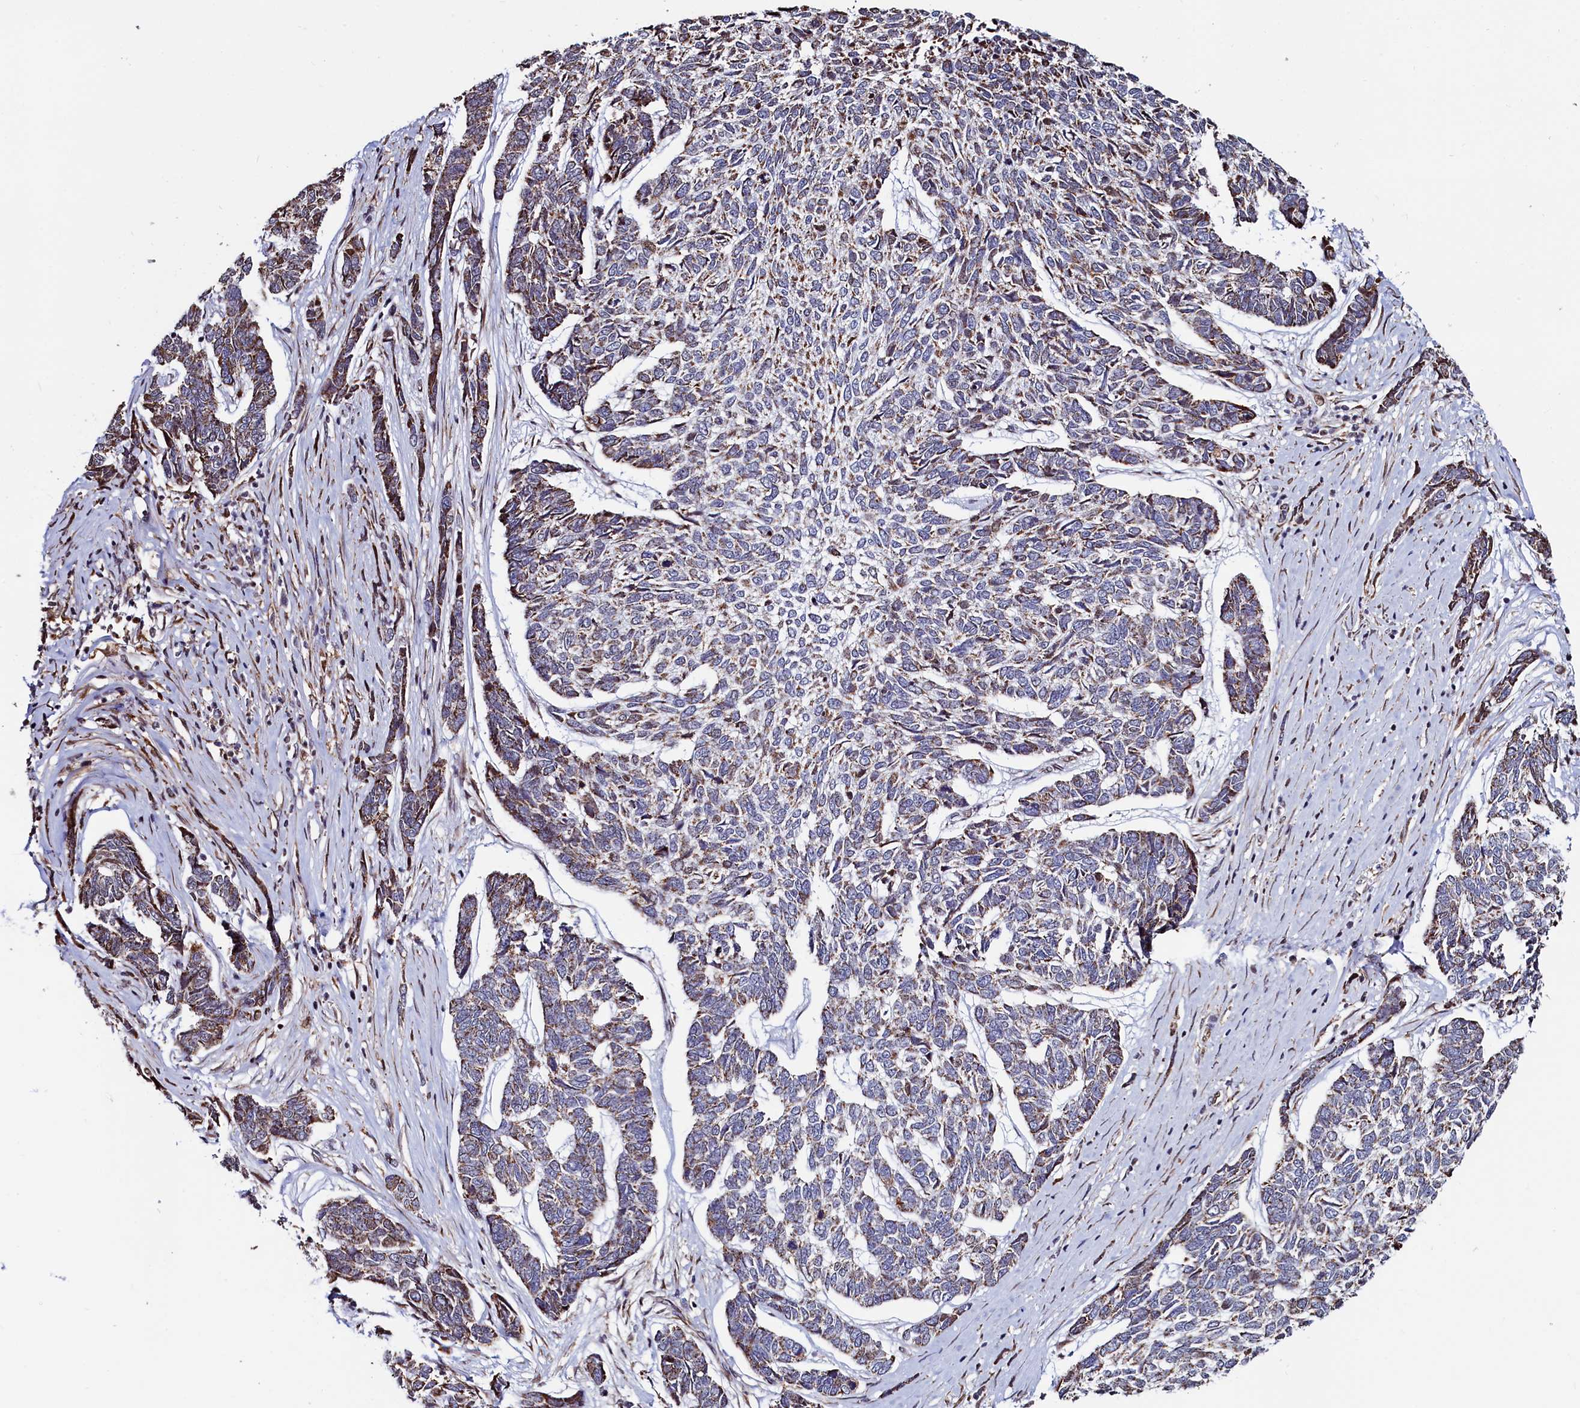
{"staining": {"intensity": "moderate", "quantity": ">75%", "location": "cytoplasmic/membranous"}, "tissue": "skin cancer", "cell_type": "Tumor cells", "image_type": "cancer", "snomed": [{"axis": "morphology", "description": "Basal cell carcinoma"}, {"axis": "topography", "description": "Skin"}], "caption": "Skin cancer (basal cell carcinoma) tissue exhibits moderate cytoplasmic/membranous expression in approximately >75% of tumor cells, visualized by immunohistochemistry. The protein is shown in brown color, while the nuclei are stained blue.", "gene": "HDGFL3", "patient": {"sex": "female", "age": 65}}